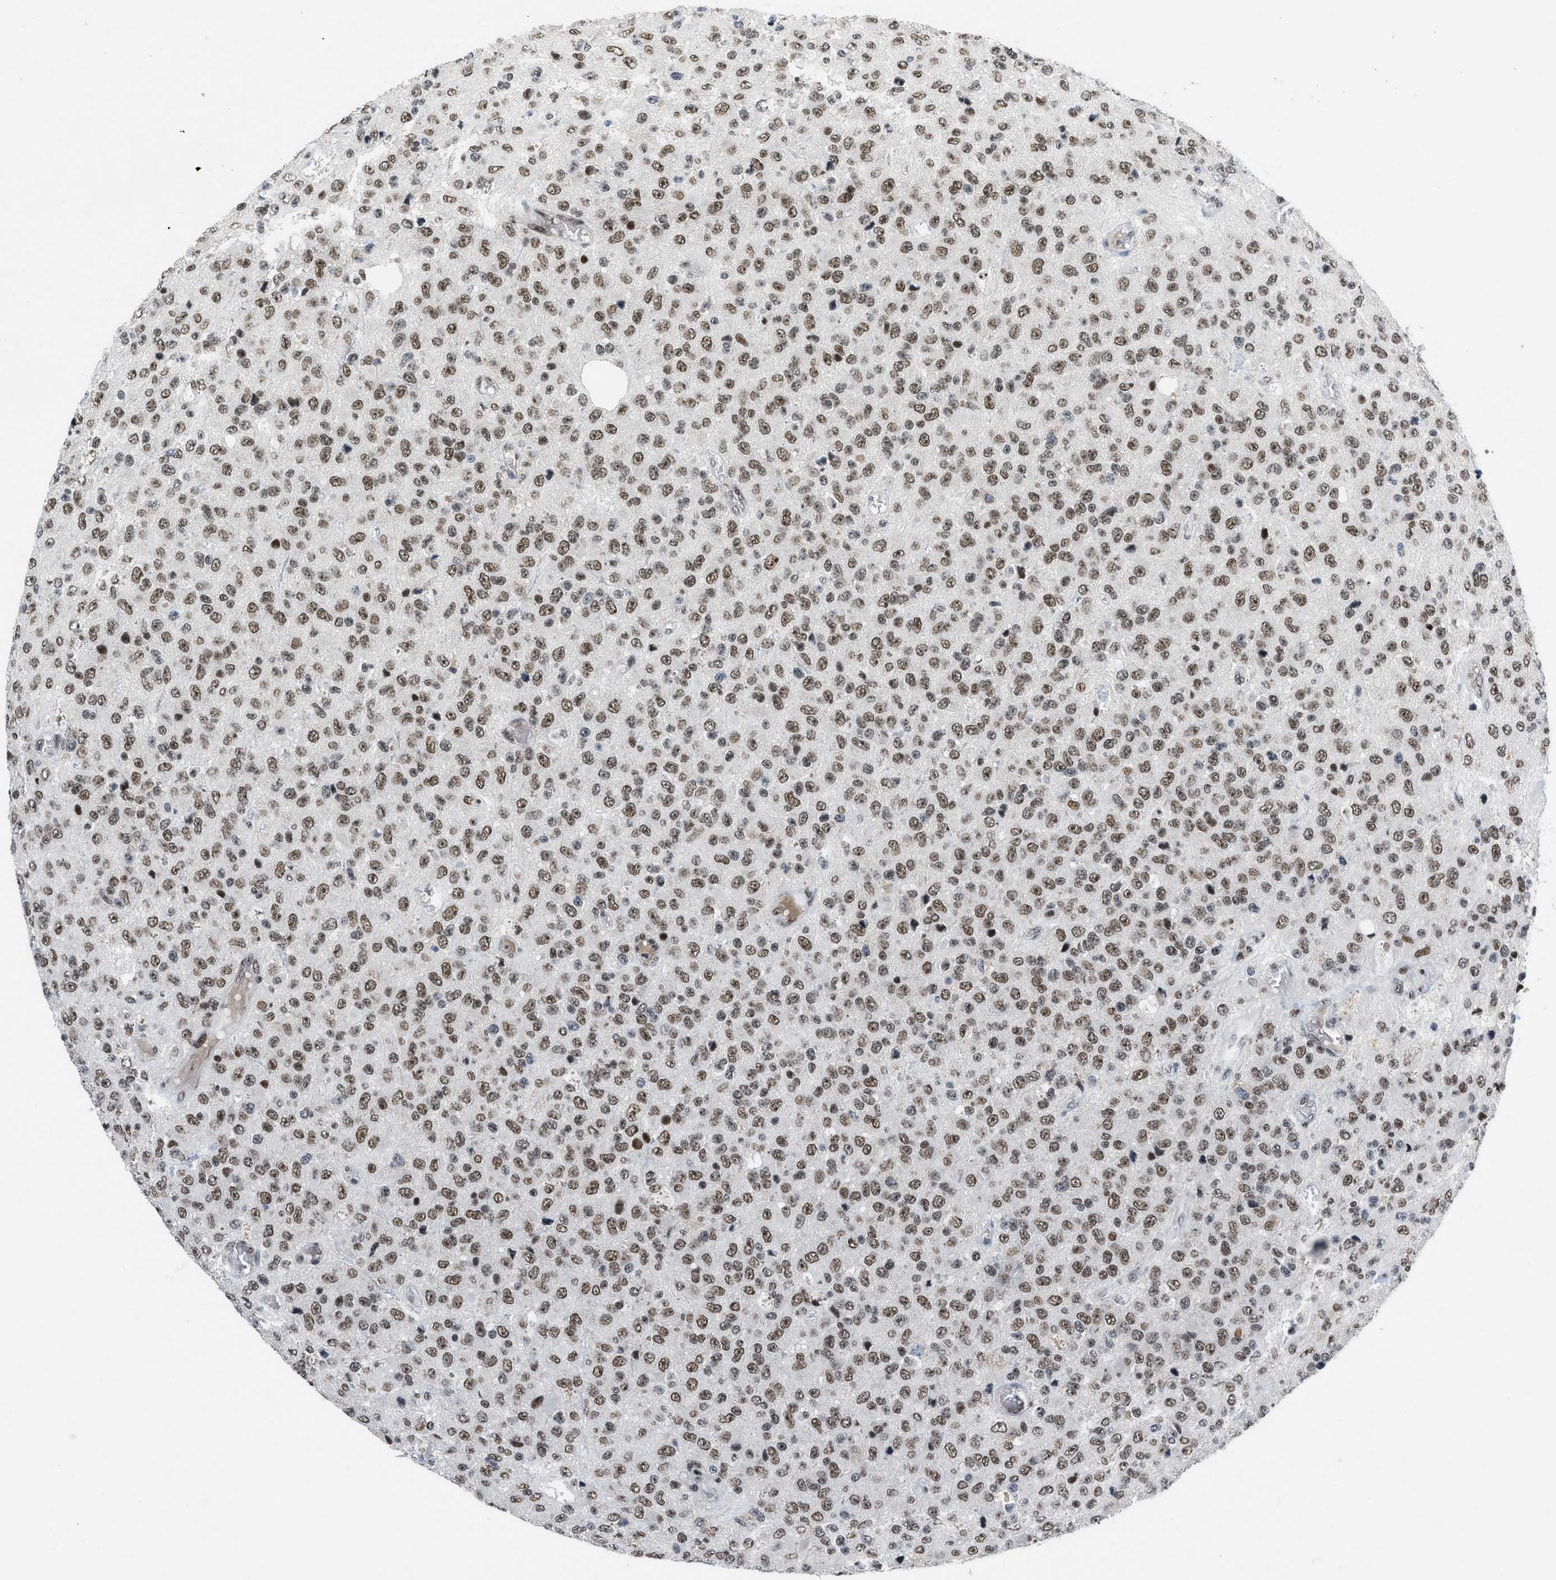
{"staining": {"intensity": "strong", "quantity": ">75%", "location": "nuclear"}, "tissue": "glioma", "cell_type": "Tumor cells", "image_type": "cancer", "snomed": [{"axis": "morphology", "description": "Glioma, malignant, High grade"}, {"axis": "topography", "description": "pancreas cauda"}], "caption": "The histopathology image shows a brown stain indicating the presence of a protein in the nuclear of tumor cells in malignant high-grade glioma. The protein is shown in brown color, while the nuclei are stained blue.", "gene": "RAD51B", "patient": {"sex": "male", "age": 60}}